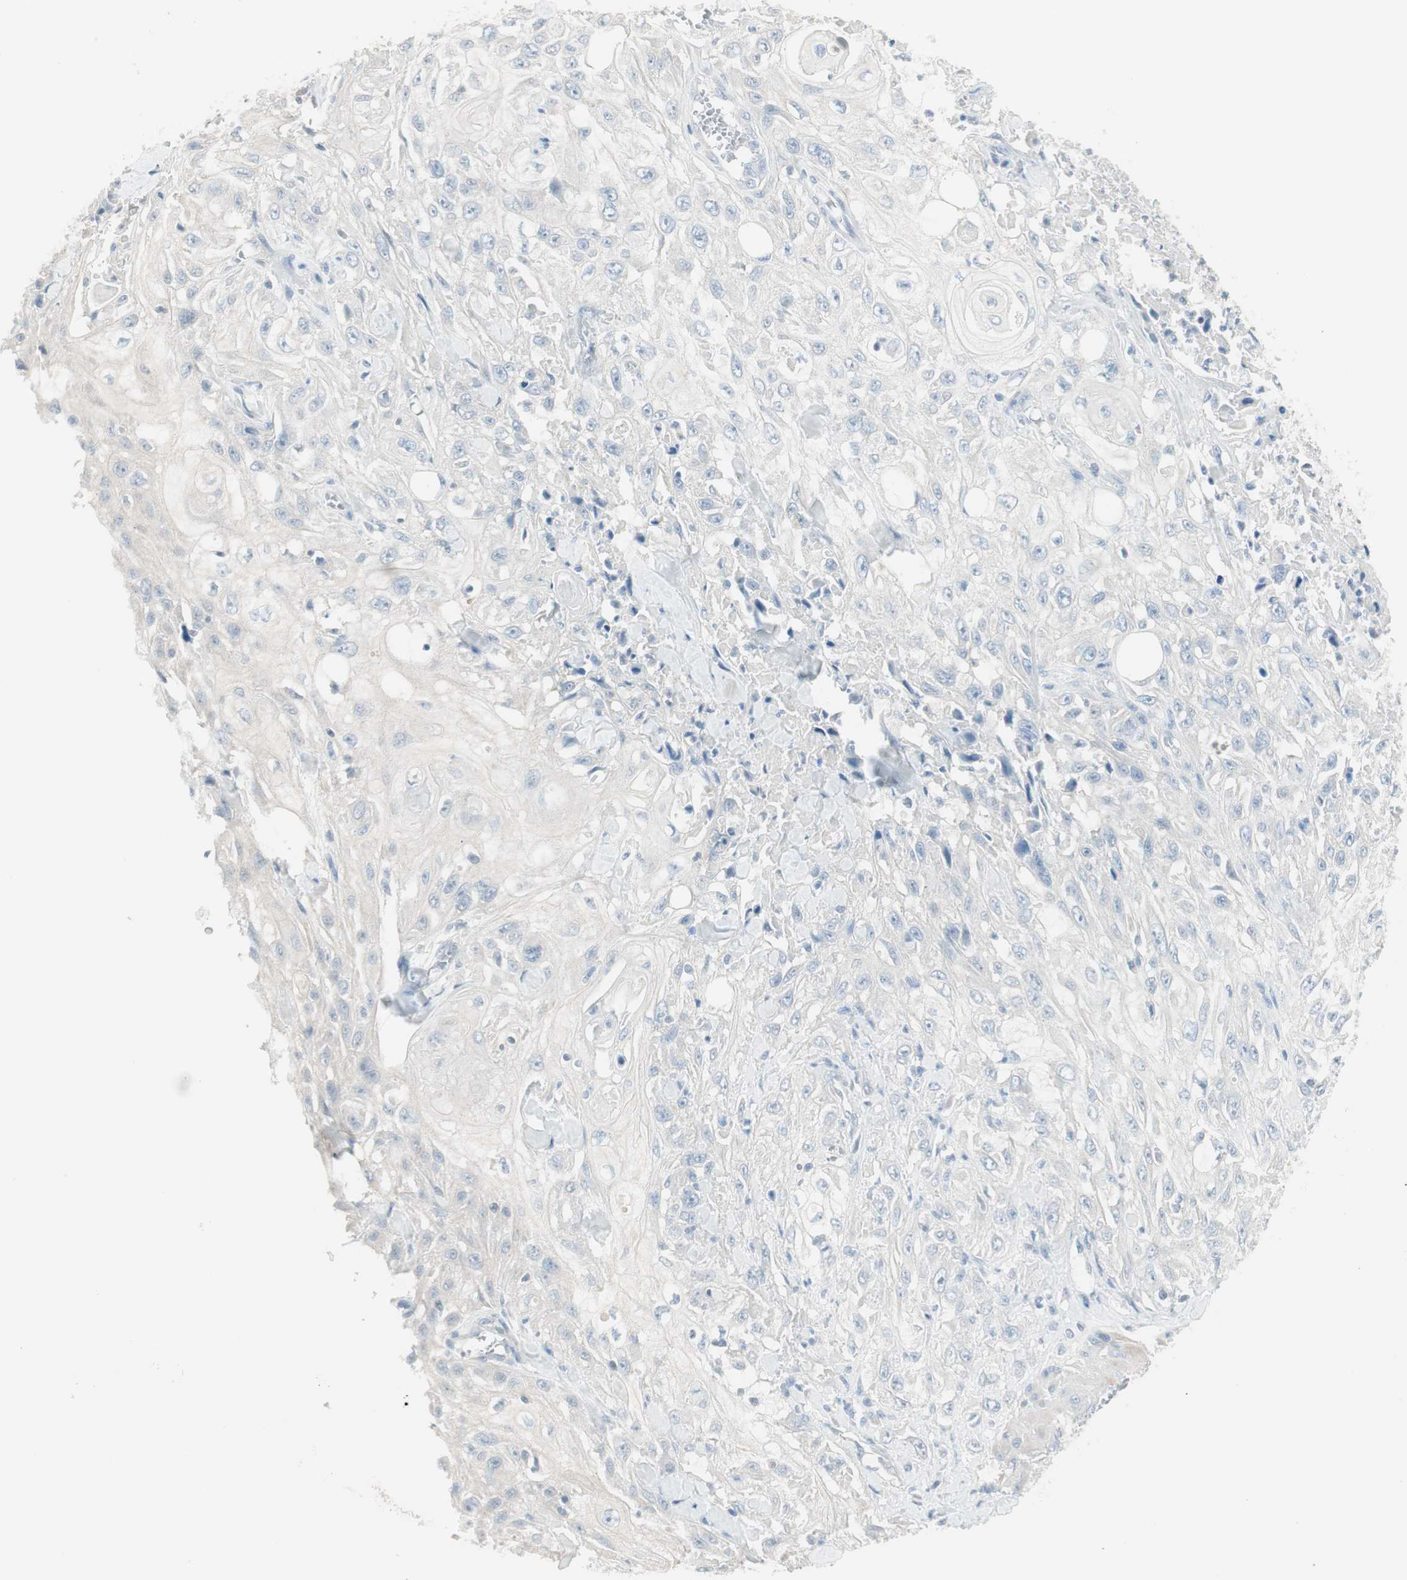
{"staining": {"intensity": "negative", "quantity": "none", "location": "none"}, "tissue": "skin cancer", "cell_type": "Tumor cells", "image_type": "cancer", "snomed": [{"axis": "morphology", "description": "Squamous cell carcinoma, NOS"}, {"axis": "morphology", "description": "Squamous cell carcinoma, metastatic, NOS"}, {"axis": "topography", "description": "Skin"}, {"axis": "topography", "description": "Lymph node"}], "caption": "This is an immunohistochemistry (IHC) histopathology image of human skin cancer. There is no expression in tumor cells.", "gene": "ITLN2", "patient": {"sex": "male", "age": 75}}